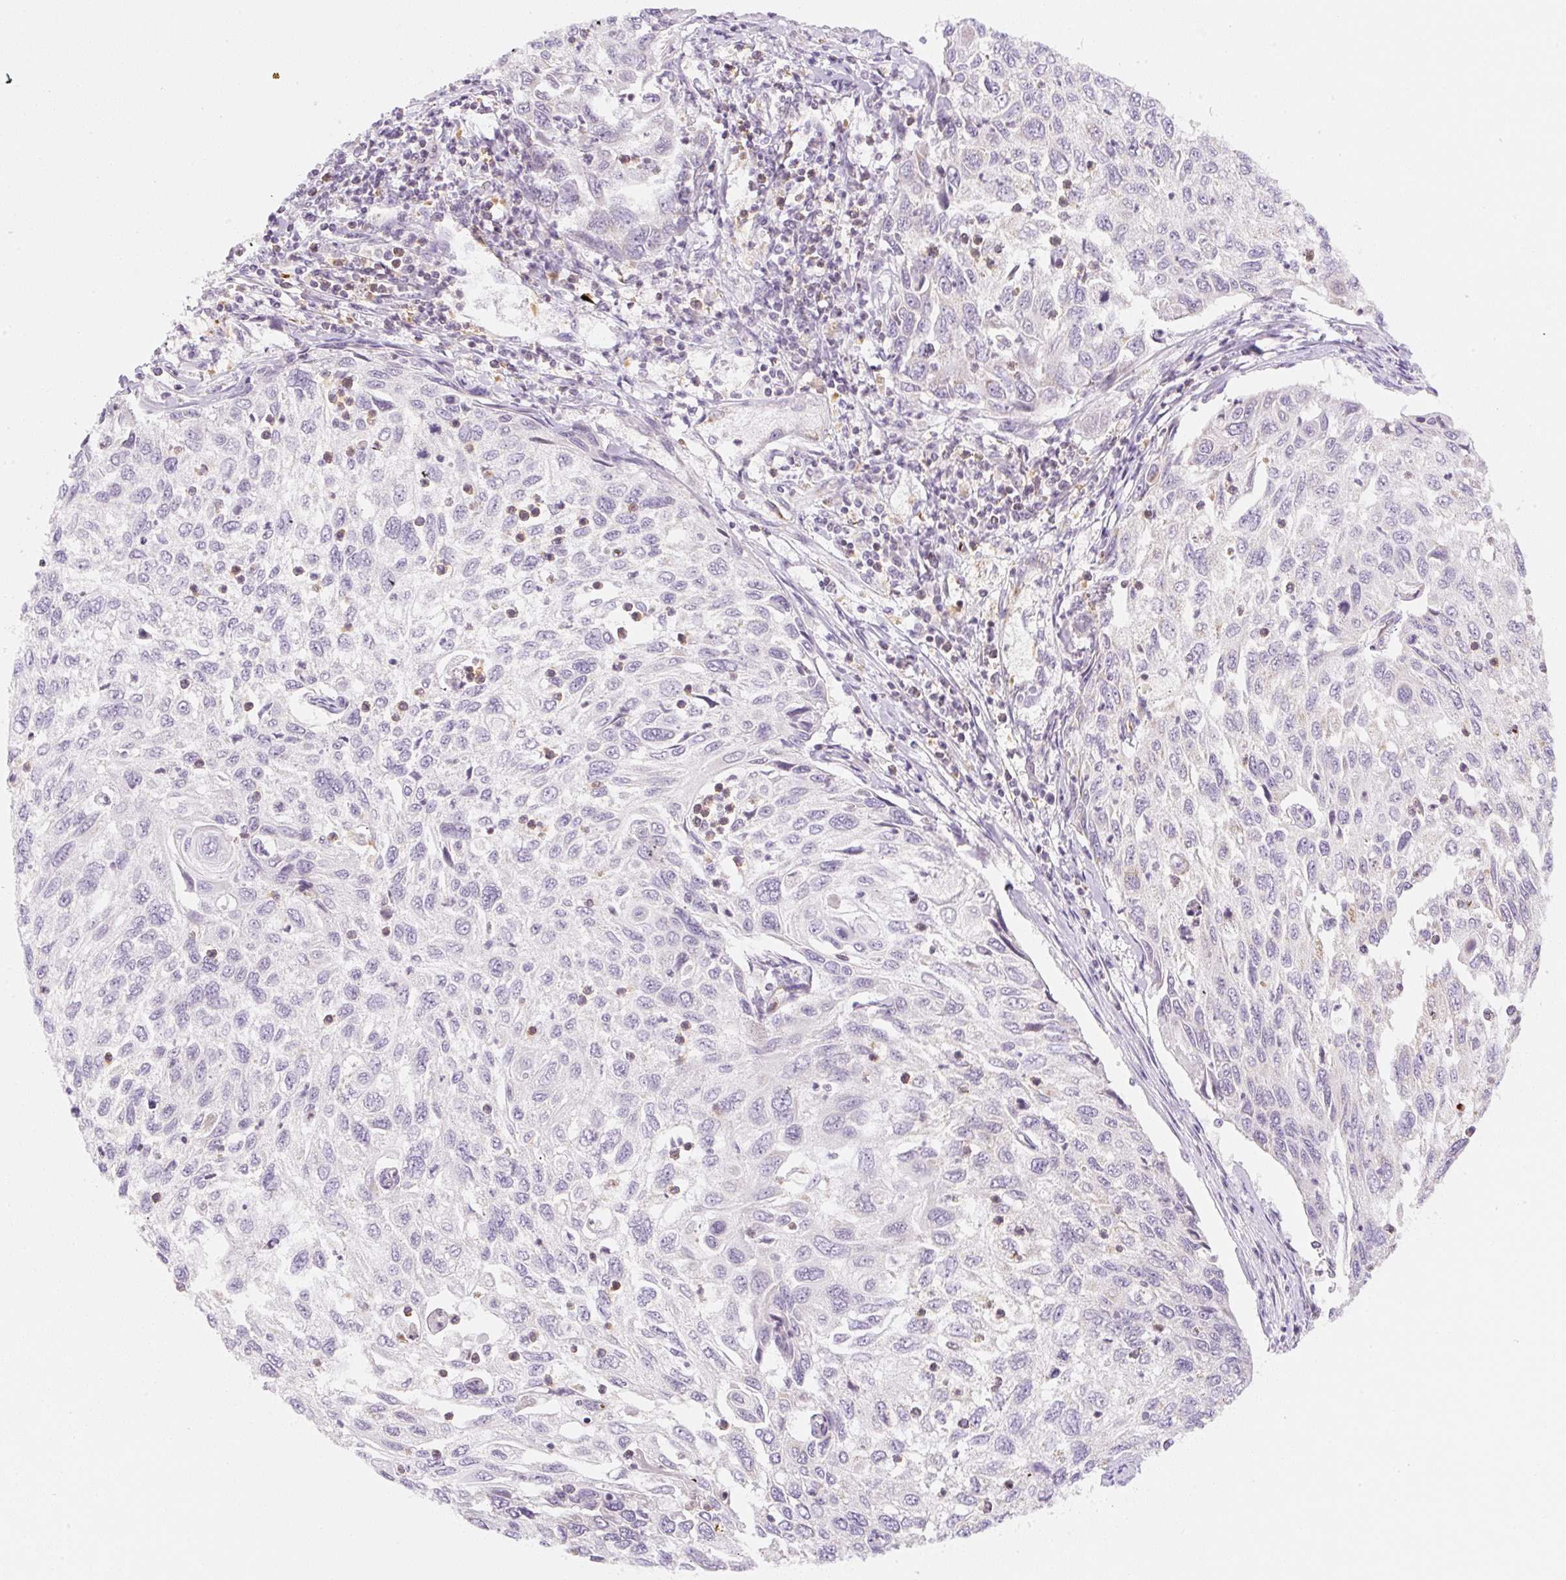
{"staining": {"intensity": "negative", "quantity": "none", "location": "none"}, "tissue": "cervical cancer", "cell_type": "Tumor cells", "image_type": "cancer", "snomed": [{"axis": "morphology", "description": "Squamous cell carcinoma, NOS"}, {"axis": "topography", "description": "Cervix"}], "caption": "Tumor cells are negative for brown protein staining in cervical cancer.", "gene": "CASKIN1", "patient": {"sex": "female", "age": 70}}